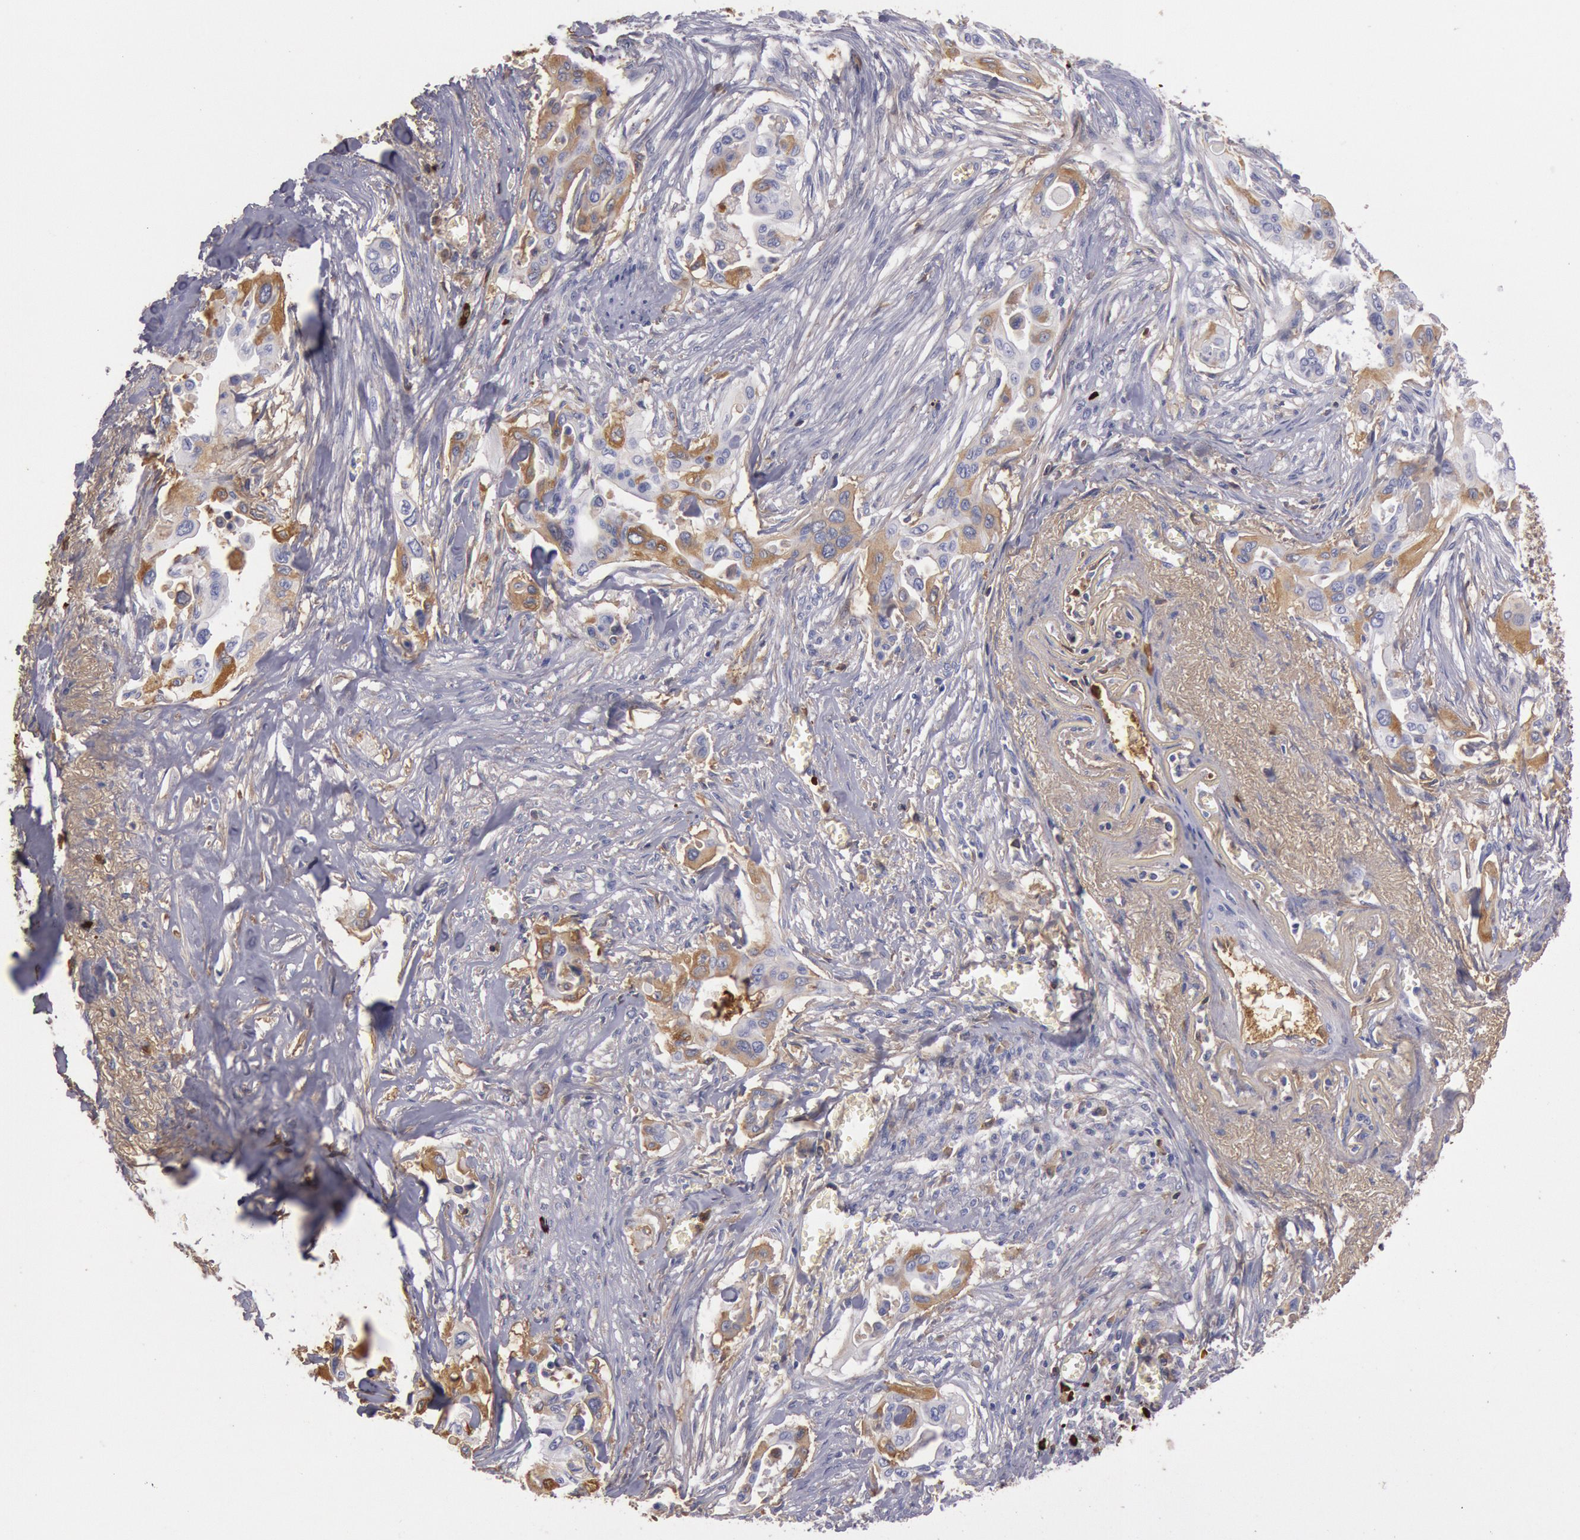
{"staining": {"intensity": "moderate", "quantity": "<25%", "location": "cytoplasmic/membranous"}, "tissue": "pancreatic cancer", "cell_type": "Tumor cells", "image_type": "cancer", "snomed": [{"axis": "morphology", "description": "Adenocarcinoma, NOS"}, {"axis": "topography", "description": "Pancreas"}], "caption": "Adenocarcinoma (pancreatic) was stained to show a protein in brown. There is low levels of moderate cytoplasmic/membranous positivity in about <25% of tumor cells.", "gene": "IGHA1", "patient": {"sex": "male", "age": 77}}